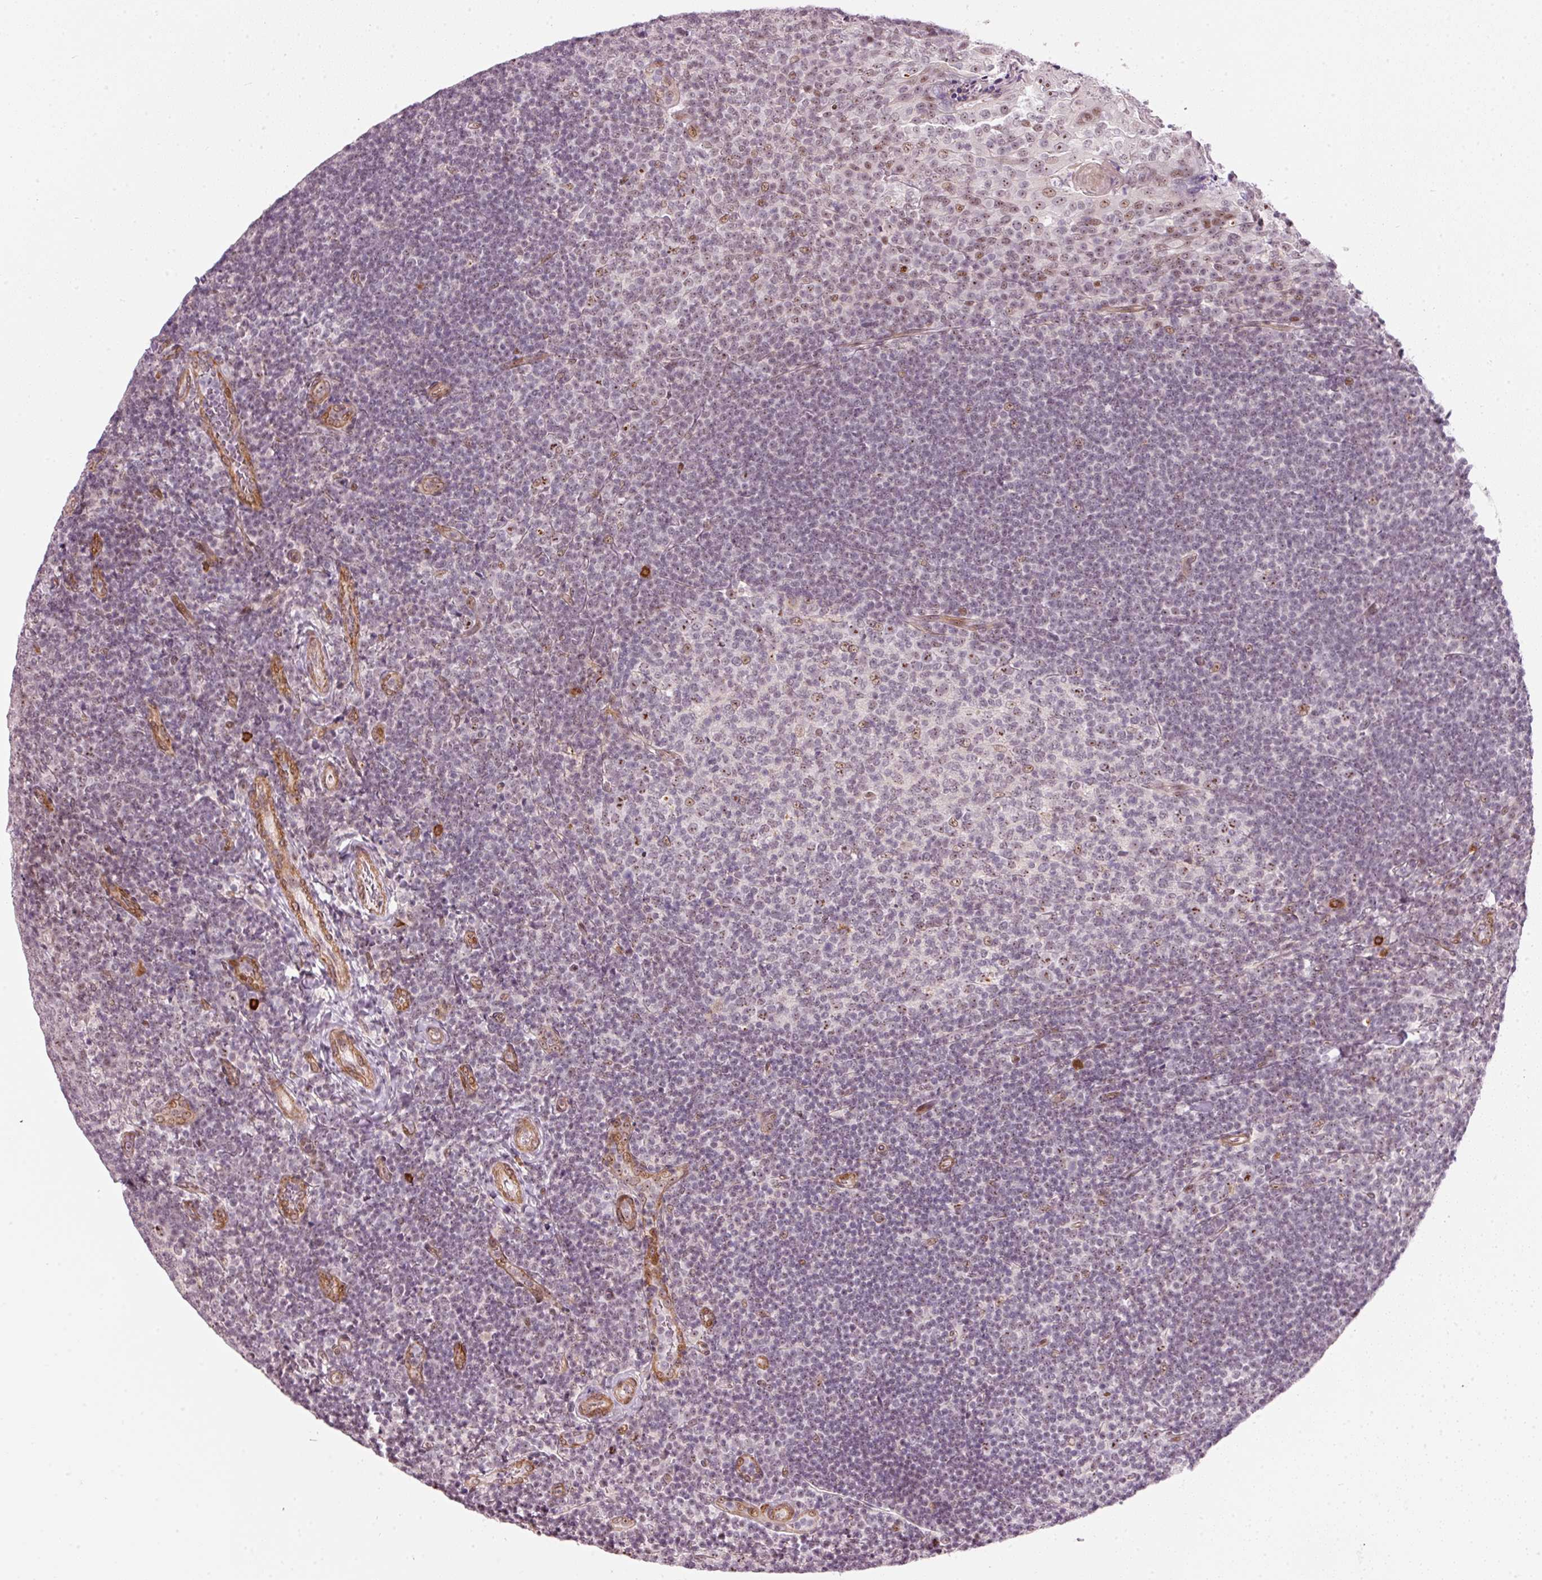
{"staining": {"intensity": "moderate", "quantity": "<25%", "location": "nuclear"}, "tissue": "tonsil", "cell_type": "Germinal center cells", "image_type": "normal", "snomed": [{"axis": "morphology", "description": "Normal tissue, NOS"}, {"axis": "topography", "description": "Tonsil"}], "caption": "Immunohistochemical staining of benign tonsil reveals low levels of moderate nuclear positivity in about <25% of germinal center cells. The protein of interest is shown in brown color, while the nuclei are stained blue.", "gene": "MXRA8", "patient": {"sex": "female", "age": 10}}